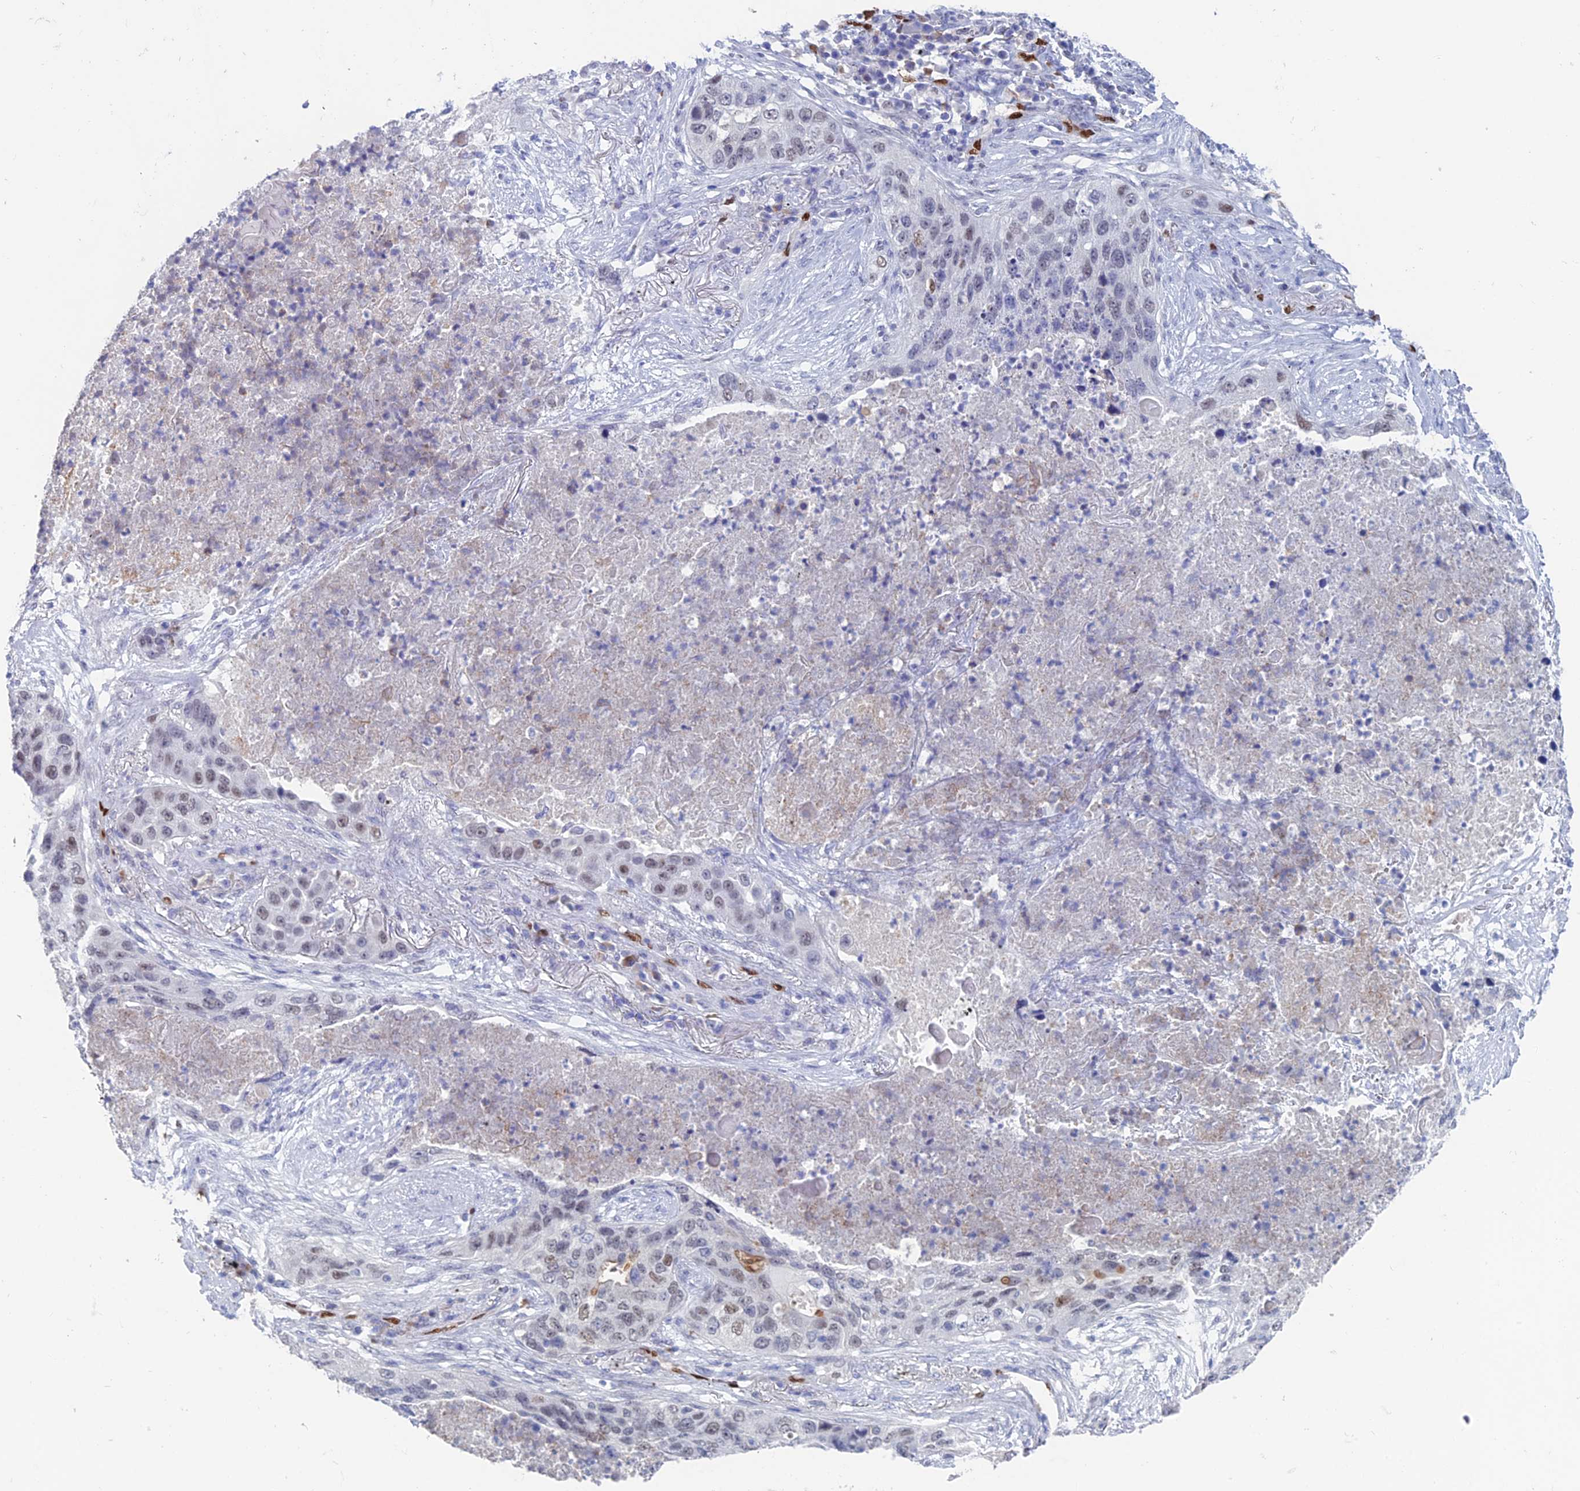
{"staining": {"intensity": "weak", "quantity": "<25%", "location": "nuclear"}, "tissue": "lung cancer", "cell_type": "Tumor cells", "image_type": "cancer", "snomed": [{"axis": "morphology", "description": "Squamous cell carcinoma, NOS"}, {"axis": "topography", "description": "Lung"}], "caption": "Immunohistochemical staining of lung cancer shows no significant positivity in tumor cells.", "gene": "NOL4L", "patient": {"sex": "female", "age": 63}}